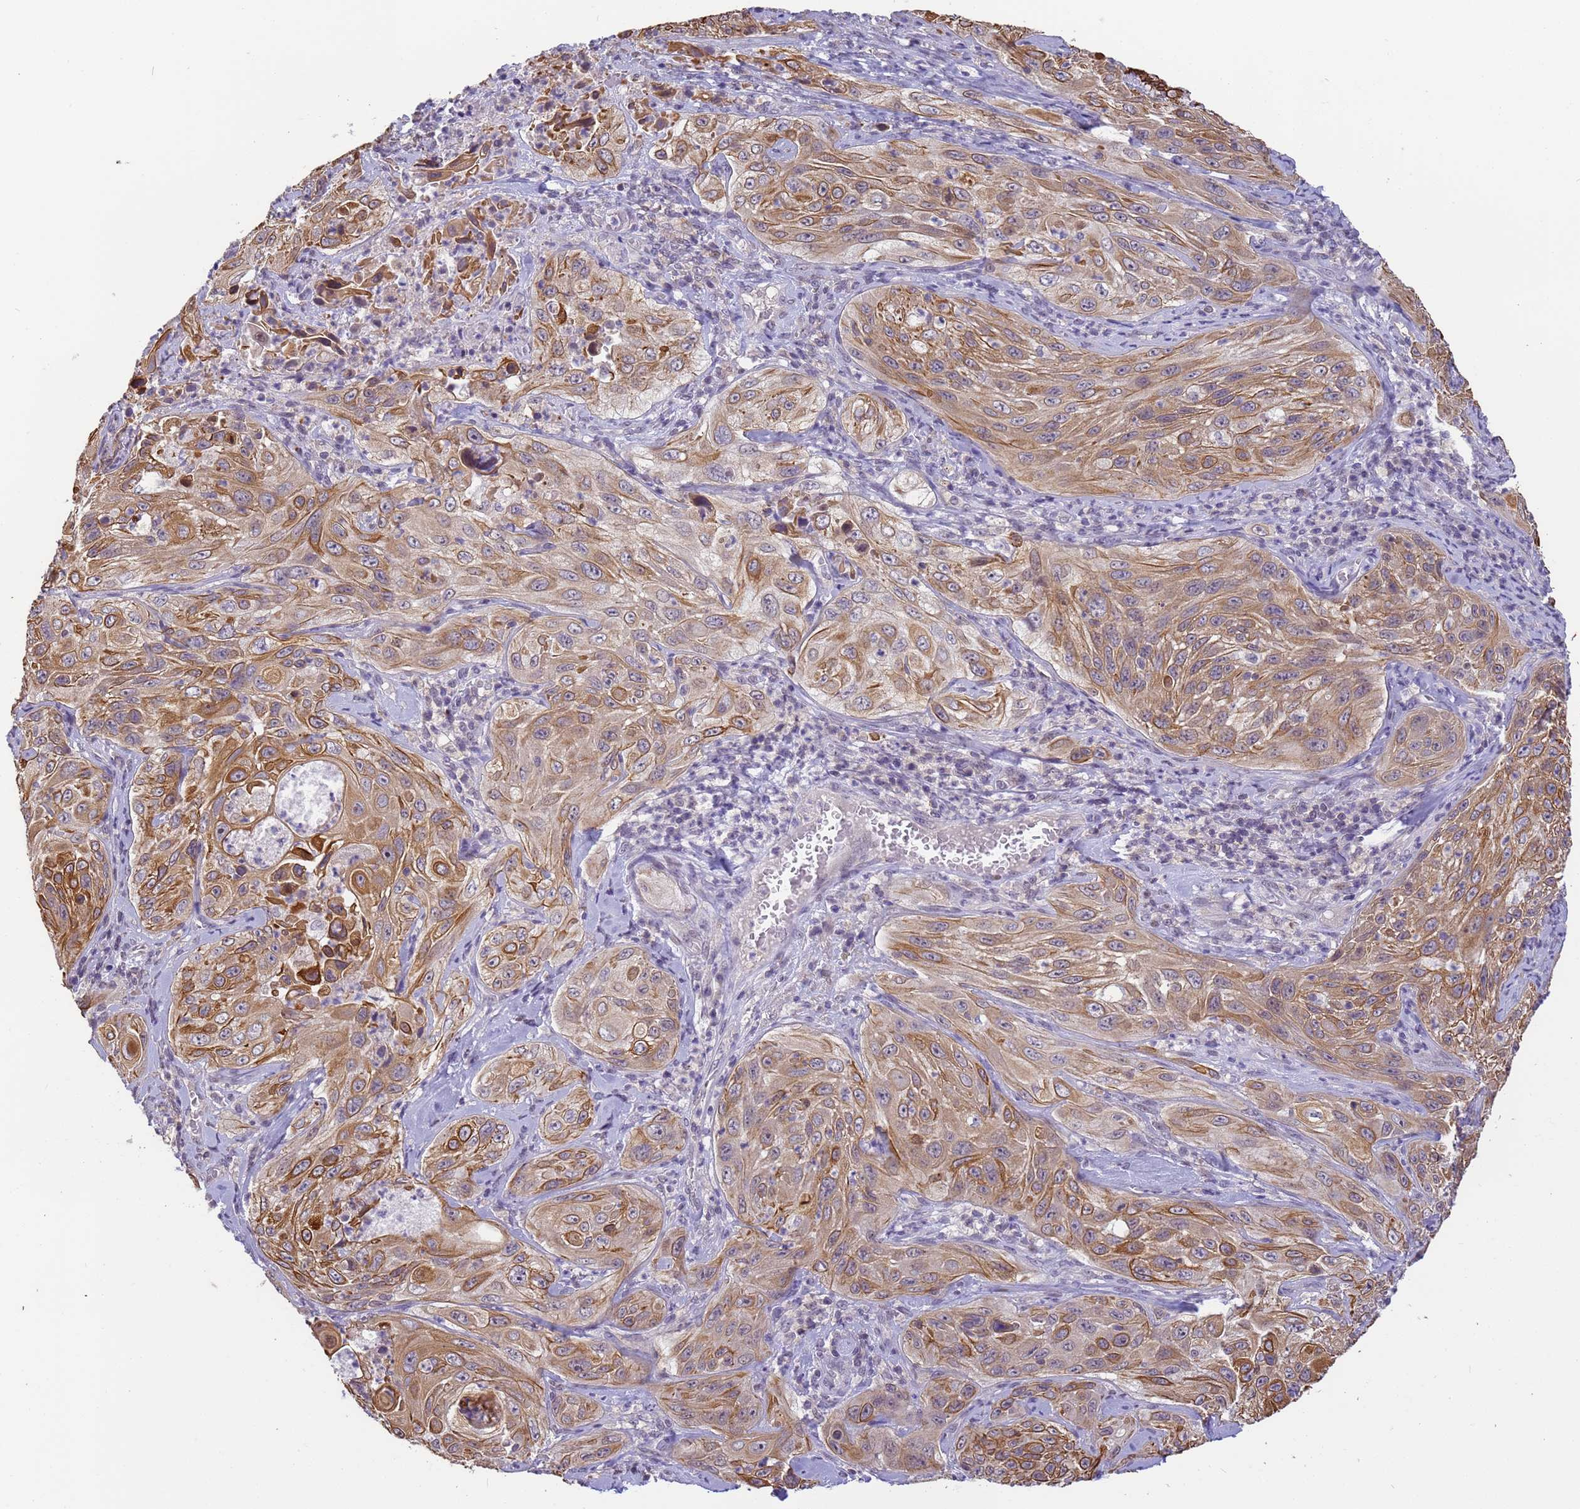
{"staining": {"intensity": "moderate", "quantity": ">75%", "location": "cytoplasmic/membranous"}, "tissue": "cervical cancer", "cell_type": "Tumor cells", "image_type": "cancer", "snomed": [{"axis": "morphology", "description": "Squamous cell carcinoma, NOS"}, {"axis": "topography", "description": "Cervix"}], "caption": "Cervical cancer was stained to show a protein in brown. There is medium levels of moderate cytoplasmic/membranous positivity in approximately >75% of tumor cells. Ihc stains the protein of interest in brown and the nuclei are stained blue.", "gene": "VWA3A", "patient": {"sex": "female", "age": 42}}